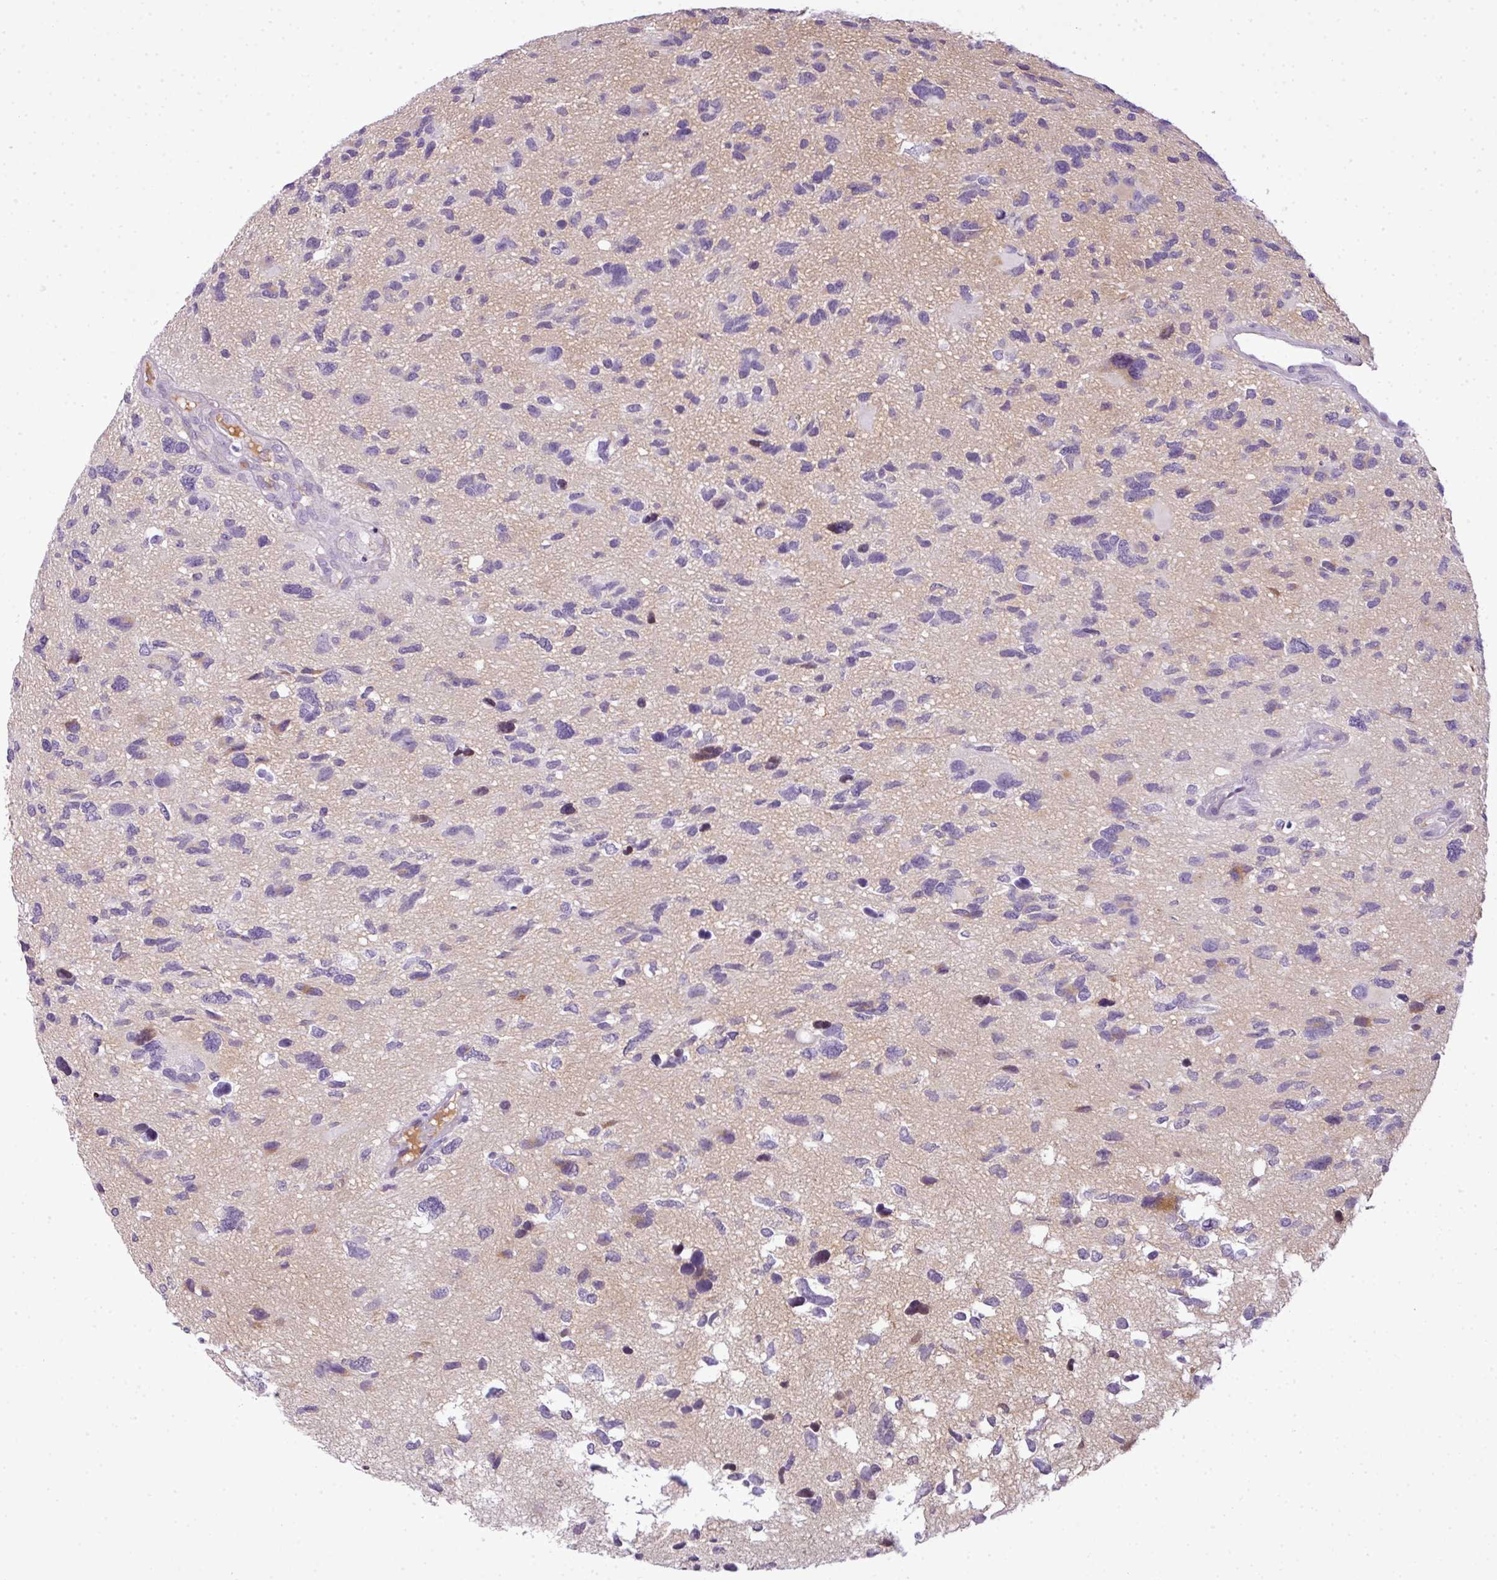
{"staining": {"intensity": "negative", "quantity": "none", "location": "none"}, "tissue": "glioma", "cell_type": "Tumor cells", "image_type": "cancer", "snomed": [{"axis": "morphology", "description": "Glioma, malignant, High grade"}, {"axis": "topography", "description": "Brain"}], "caption": "High power microscopy image of an immunohistochemistry photomicrograph of glioma, revealing no significant positivity in tumor cells. (Stains: DAB (3,3'-diaminobenzidine) immunohistochemistry with hematoxylin counter stain, Microscopy: brightfield microscopy at high magnification).", "gene": "C4B", "patient": {"sex": "female", "age": 11}}